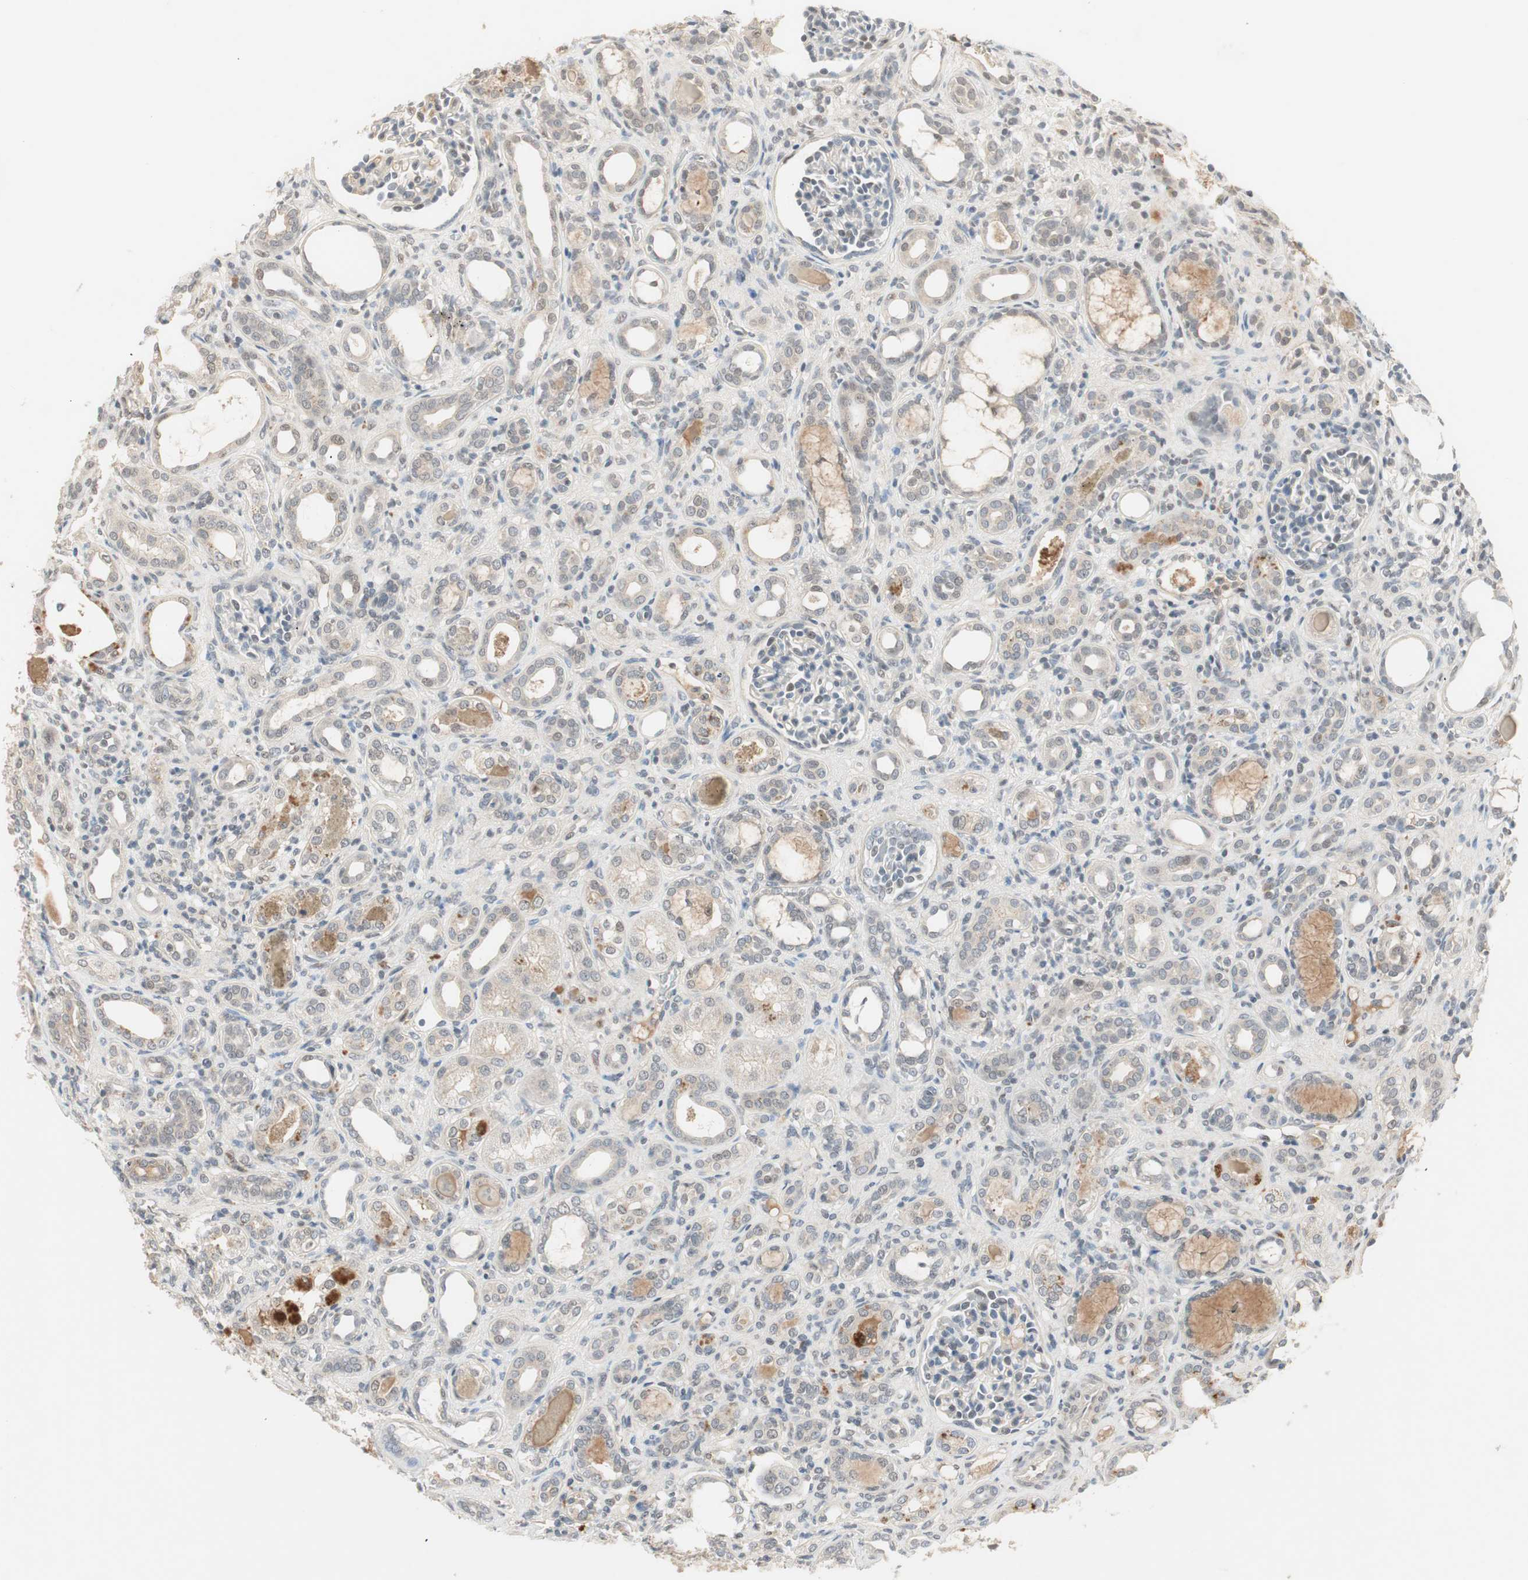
{"staining": {"intensity": "negative", "quantity": "none", "location": "none"}, "tissue": "kidney", "cell_type": "Cells in glomeruli", "image_type": "normal", "snomed": [{"axis": "morphology", "description": "Normal tissue, NOS"}, {"axis": "topography", "description": "Kidney"}], "caption": "DAB immunohistochemical staining of benign kidney reveals no significant staining in cells in glomeruli. The staining was performed using DAB to visualize the protein expression in brown, while the nuclei were stained in blue with hematoxylin (Magnification: 20x).", "gene": "RNGTT", "patient": {"sex": "male", "age": 7}}